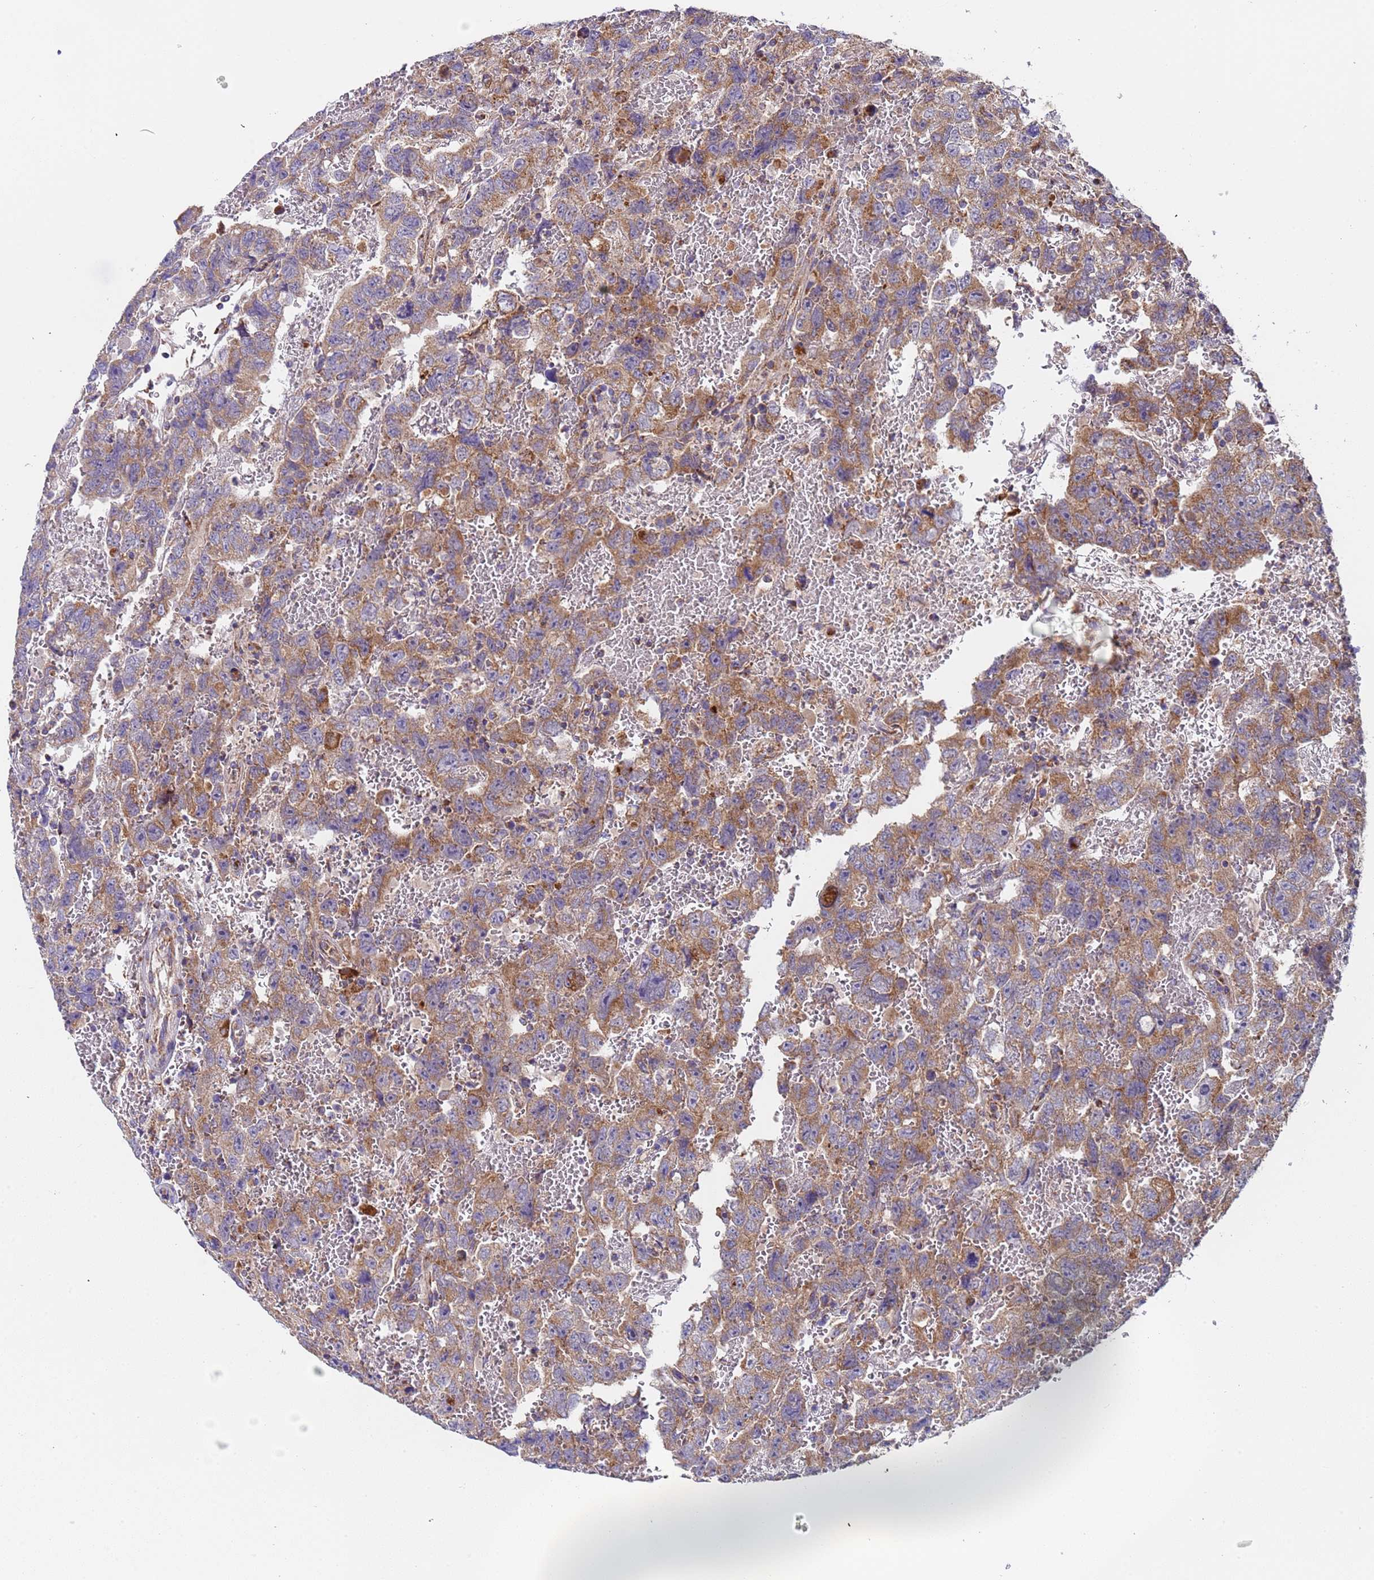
{"staining": {"intensity": "moderate", "quantity": ">75%", "location": "cytoplasmic/membranous"}, "tissue": "testis cancer", "cell_type": "Tumor cells", "image_type": "cancer", "snomed": [{"axis": "morphology", "description": "Carcinoma, Embryonal, NOS"}, {"axis": "topography", "description": "Testis"}], "caption": "Protein expression analysis of human embryonal carcinoma (testis) reveals moderate cytoplasmic/membranous staining in approximately >75% of tumor cells.", "gene": "TMEM126A", "patient": {"sex": "male", "age": 45}}